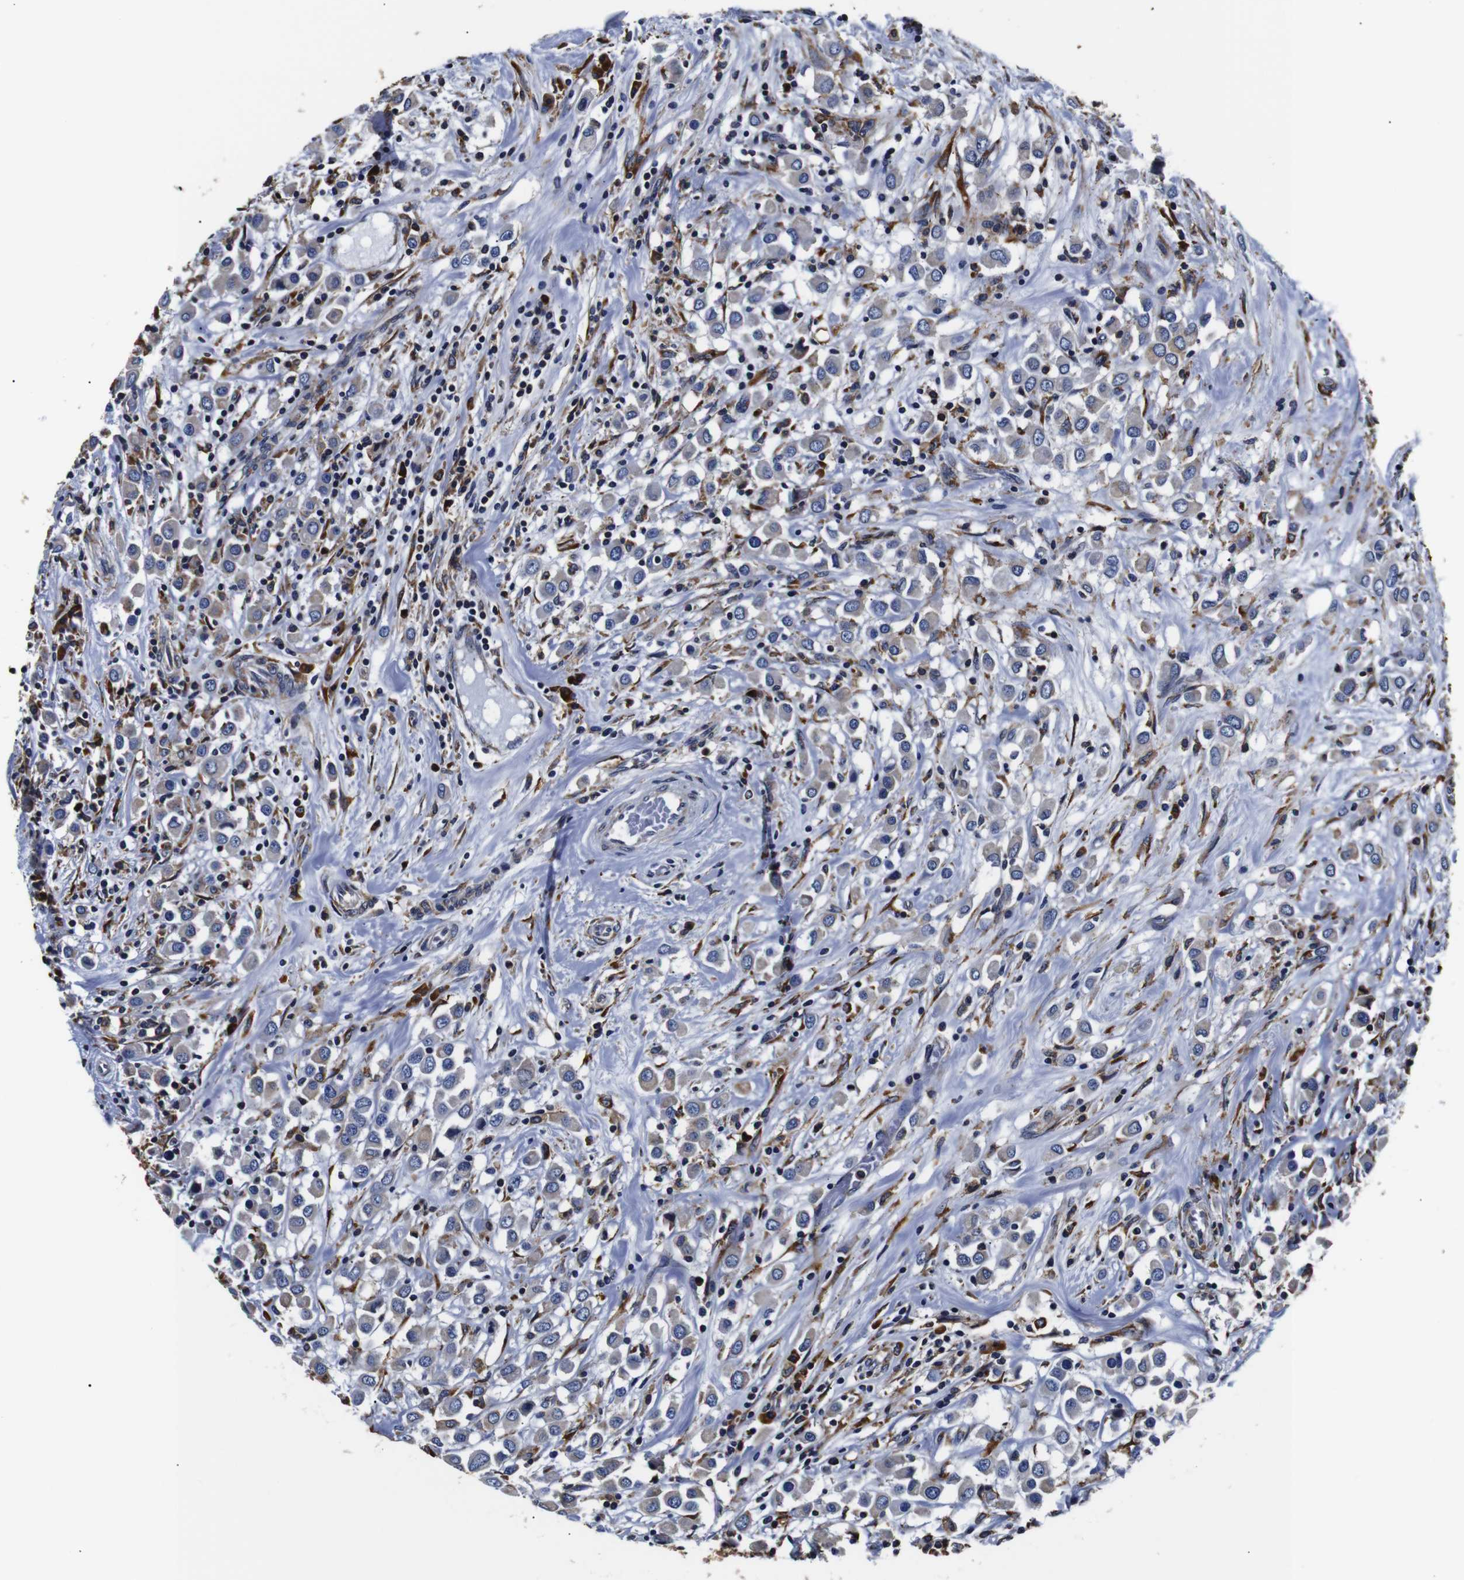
{"staining": {"intensity": "weak", "quantity": "<25%", "location": "cytoplasmic/membranous"}, "tissue": "breast cancer", "cell_type": "Tumor cells", "image_type": "cancer", "snomed": [{"axis": "morphology", "description": "Duct carcinoma"}, {"axis": "topography", "description": "Breast"}], "caption": "IHC of human breast cancer (invasive ductal carcinoma) shows no expression in tumor cells. The staining is performed using DAB (3,3'-diaminobenzidine) brown chromogen with nuclei counter-stained in using hematoxylin.", "gene": "PPIB", "patient": {"sex": "female", "age": 61}}